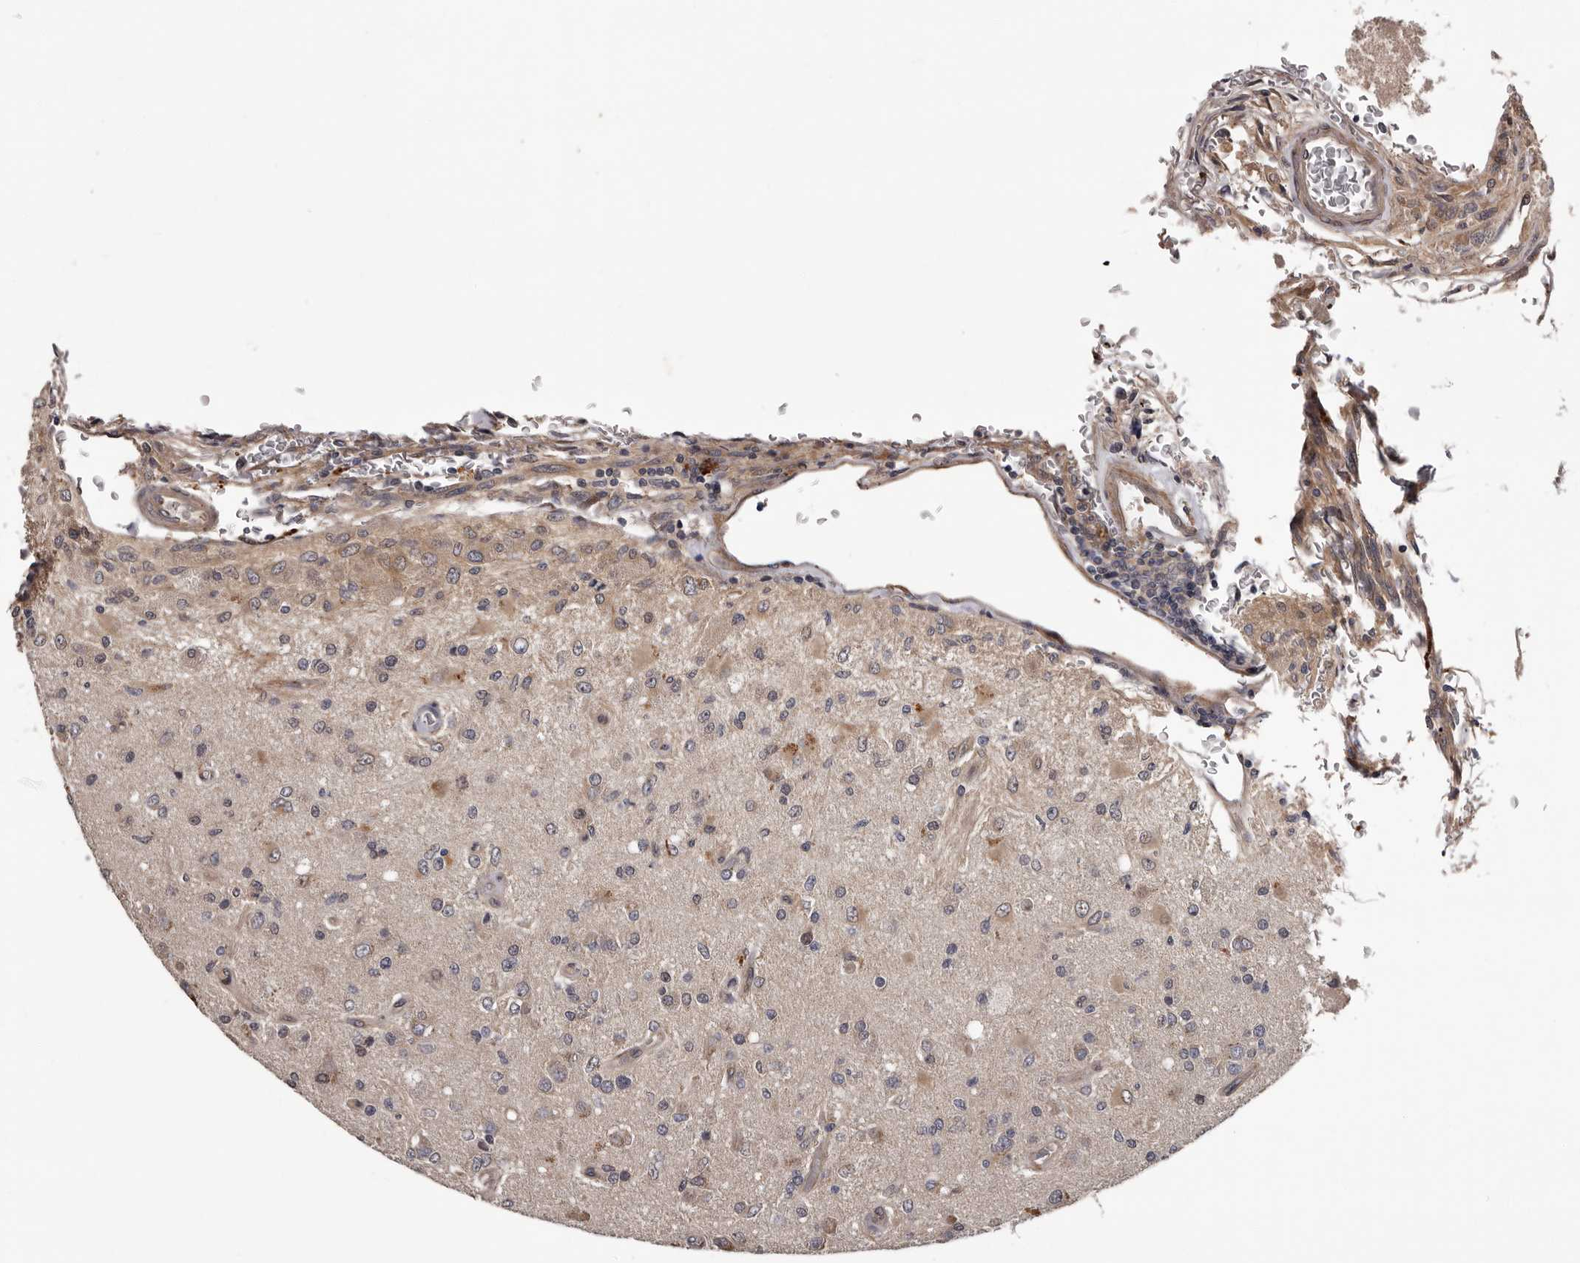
{"staining": {"intensity": "weak", "quantity": "<25%", "location": "cytoplasmic/membranous"}, "tissue": "glioma", "cell_type": "Tumor cells", "image_type": "cancer", "snomed": [{"axis": "morphology", "description": "Normal tissue, NOS"}, {"axis": "morphology", "description": "Glioma, malignant, High grade"}, {"axis": "topography", "description": "Cerebral cortex"}], "caption": "Immunohistochemistry (IHC) of glioma shows no staining in tumor cells.", "gene": "PRKD1", "patient": {"sex": "male", "age": 77}}